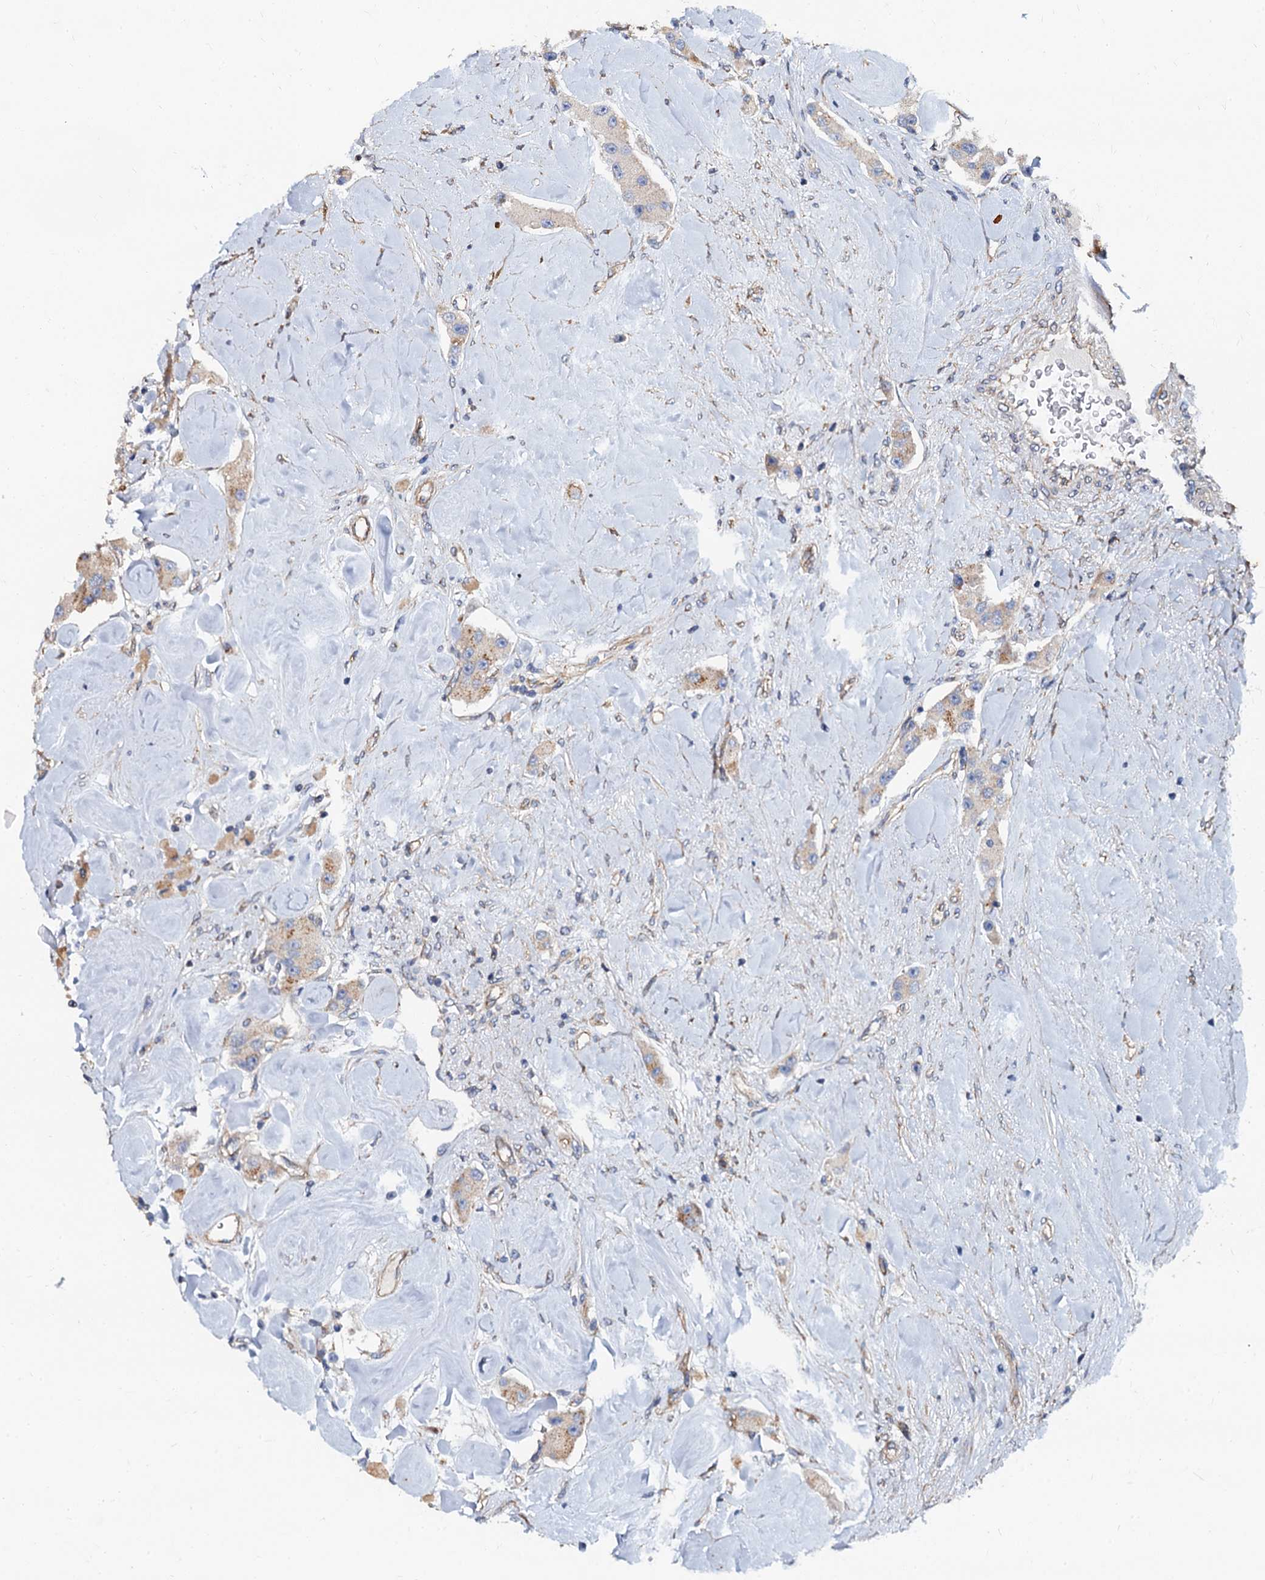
{"staining": {"intensity": "moderate", "quantity": "<25%", "location": "cytoplasmic/membranous"}, "tissue": "carcinoid", "cell_type": "Tumor cells", "image_type": "cancer", "snomed": [{"axis": "morphology", "description": "Carcinoid, malignant, NOS"}, {"axis": "topography", "description": "Pancreas"}], "caption": "Protein expression analysis of carcinoid (malignant) exhibits moderate cytoplasmic/membranous expression in approximately <25% of tumor cells. The staining was performed using DAB to visualize the protein expression in brown, while the nuclei were stained in blue with hematoxylin (Magnification: 20x).", "gene": "NGRN", "patient": {"sex": "male", "age": 41}}